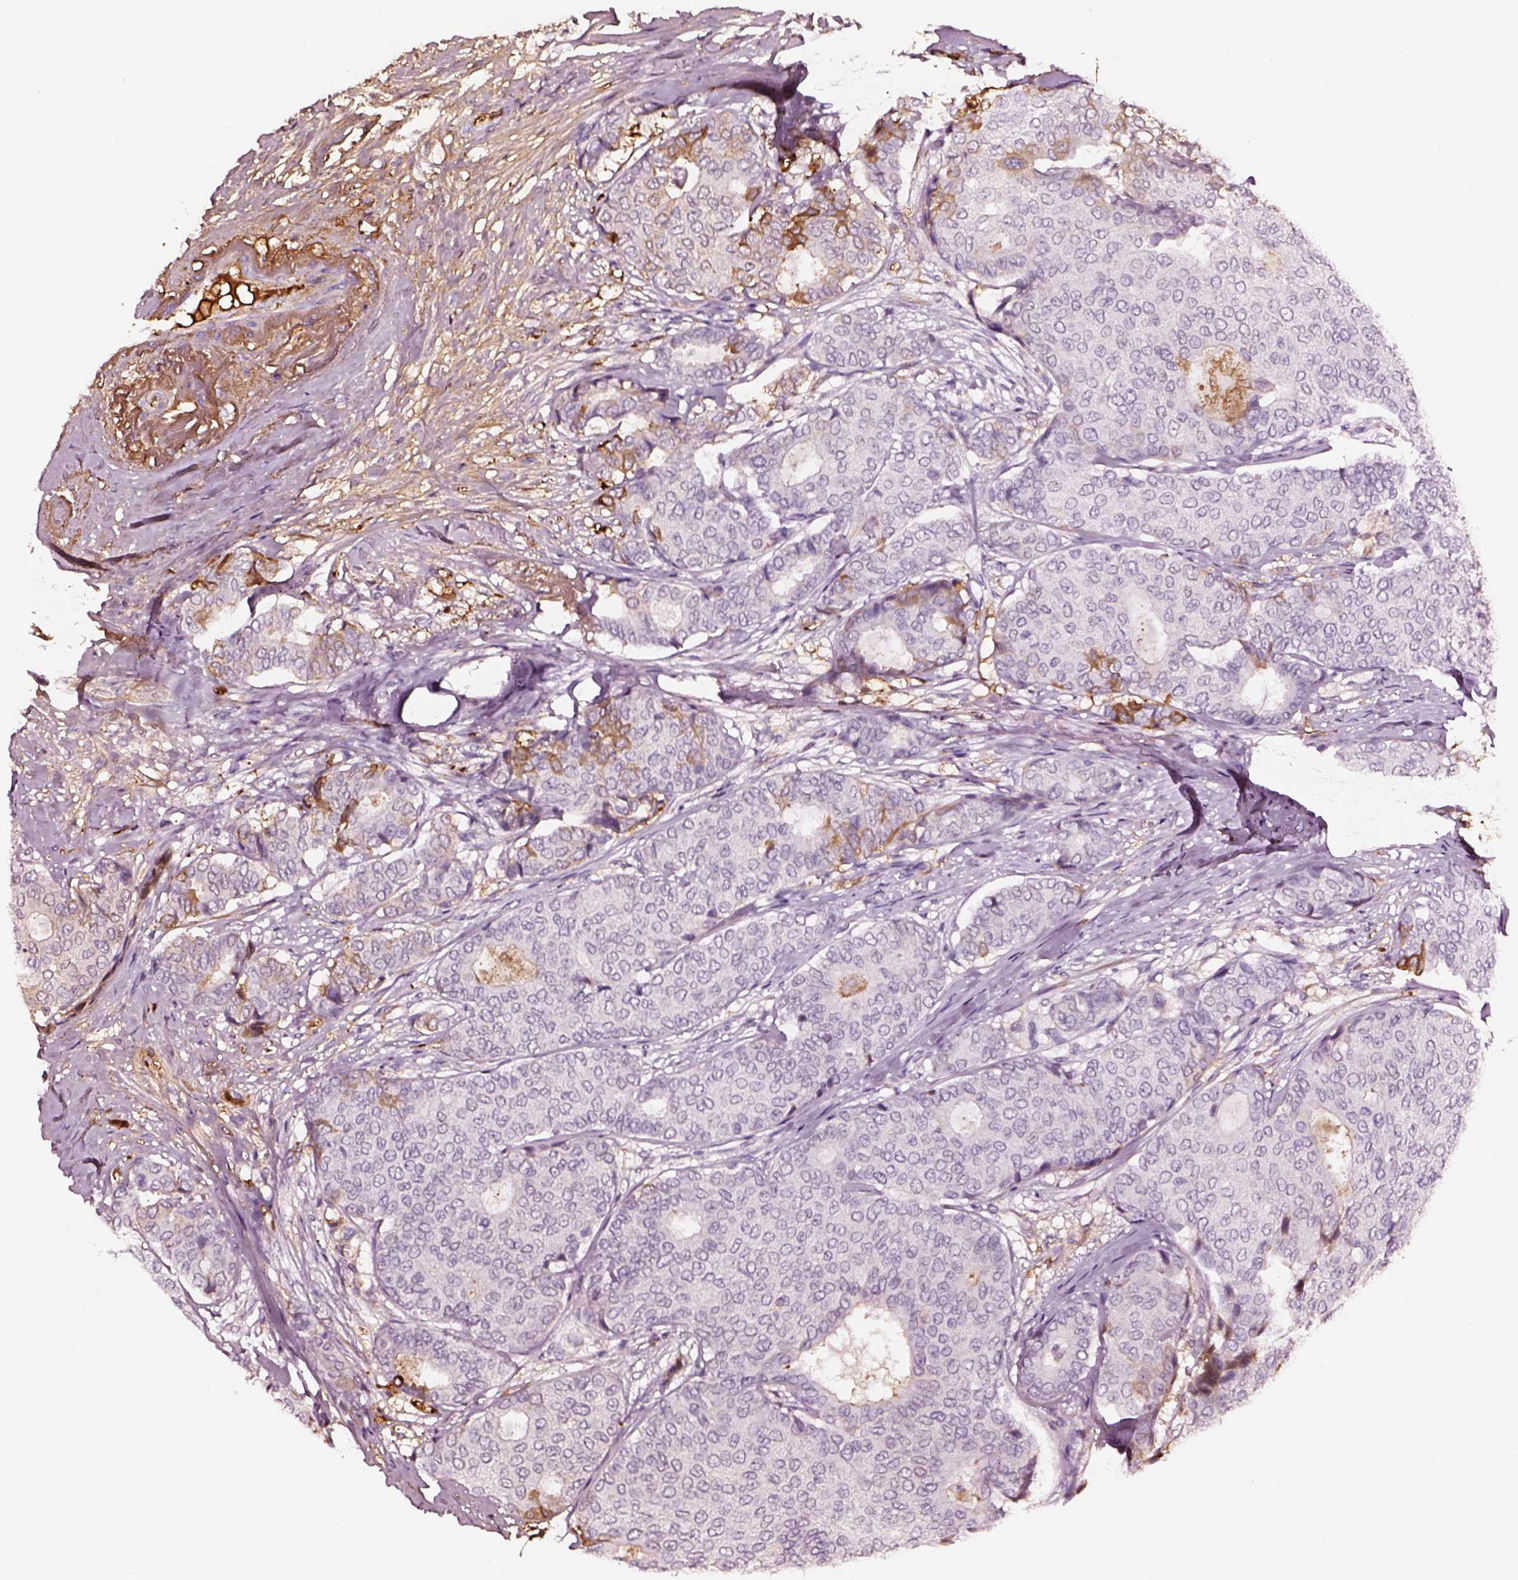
{"staining": {"intensity": "negative", "quantity": "none", "location": "none"}, "tissue": "breast cancer", "cell_type": "Tumor cells", "image_type": "cancer", "snomed": [{"axis": "morphology", "description": "Duct carcinoma"}, {"axis": "topography", "description": "Breast"}], "caption": "An IHC photomicrograph of breast cancer (infiltrating ductal carcinoma) is shown. There is no staining in tumor cells of breast cancer (infiltrating ductal carcinoma).", "gene": "TF", "patient": {"sex": "female", "age": 75}}